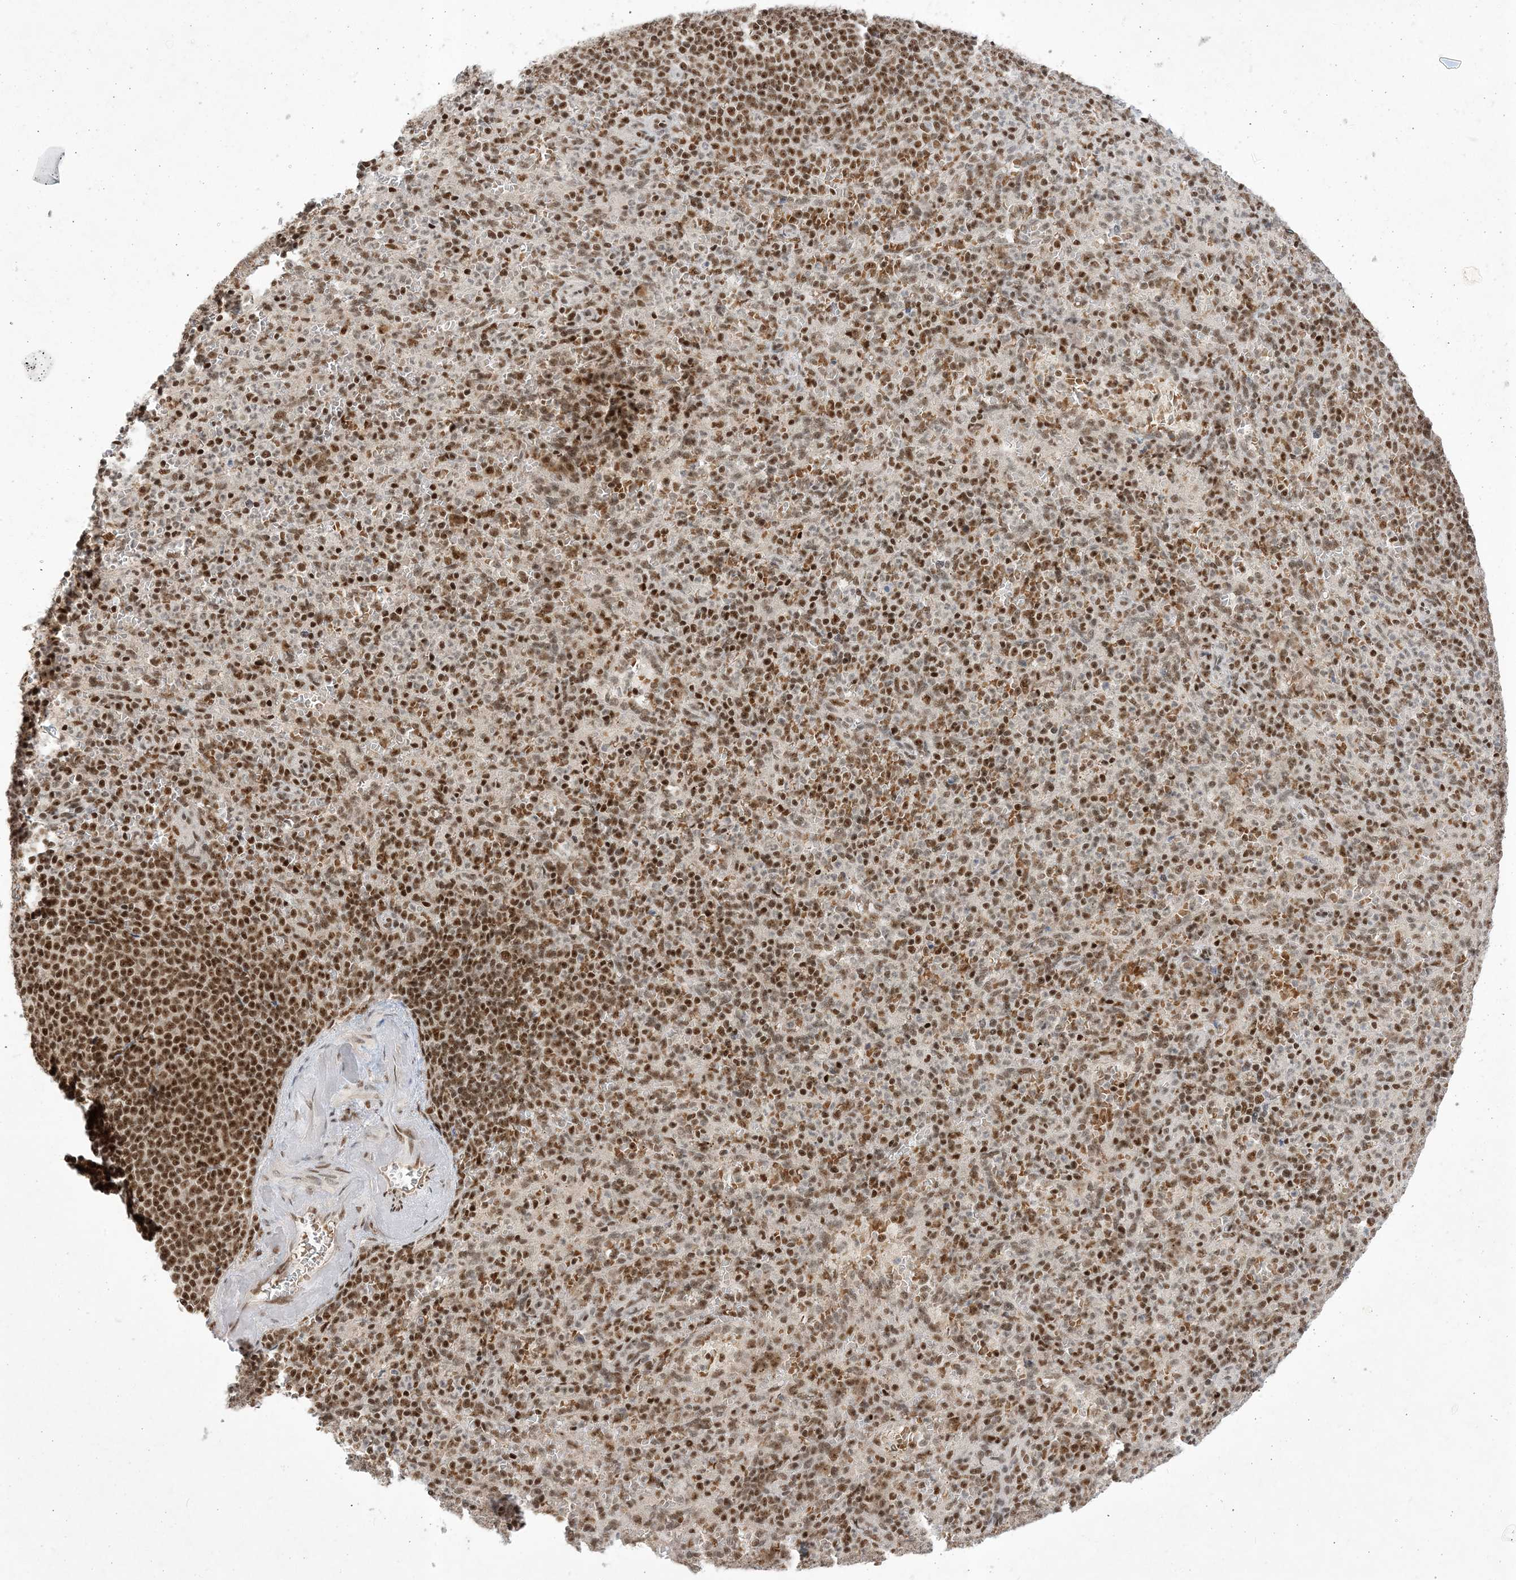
{"staining": {"intensity": "moderate", "quantity": ">75%", "location": "nuclear"}, "tissue": "spleen", "cell_type": "Cells in red pulp", "image_type": "normal", "snomed": [{"axis": "morphology", "description": "Normal tissue, NOS"}, {"axis": "topography", "description": "Spleen"}], "caption": "Brown immunohistochemical staining in benign human spleen shows moderate nuclear staining in approximately >75% of cells in red pulp. Ihc stains the protein of interest in brown and the nuclei are stained blue.", "gene": "PPIL2", "patient": {"sex": "female", "age": 74}}